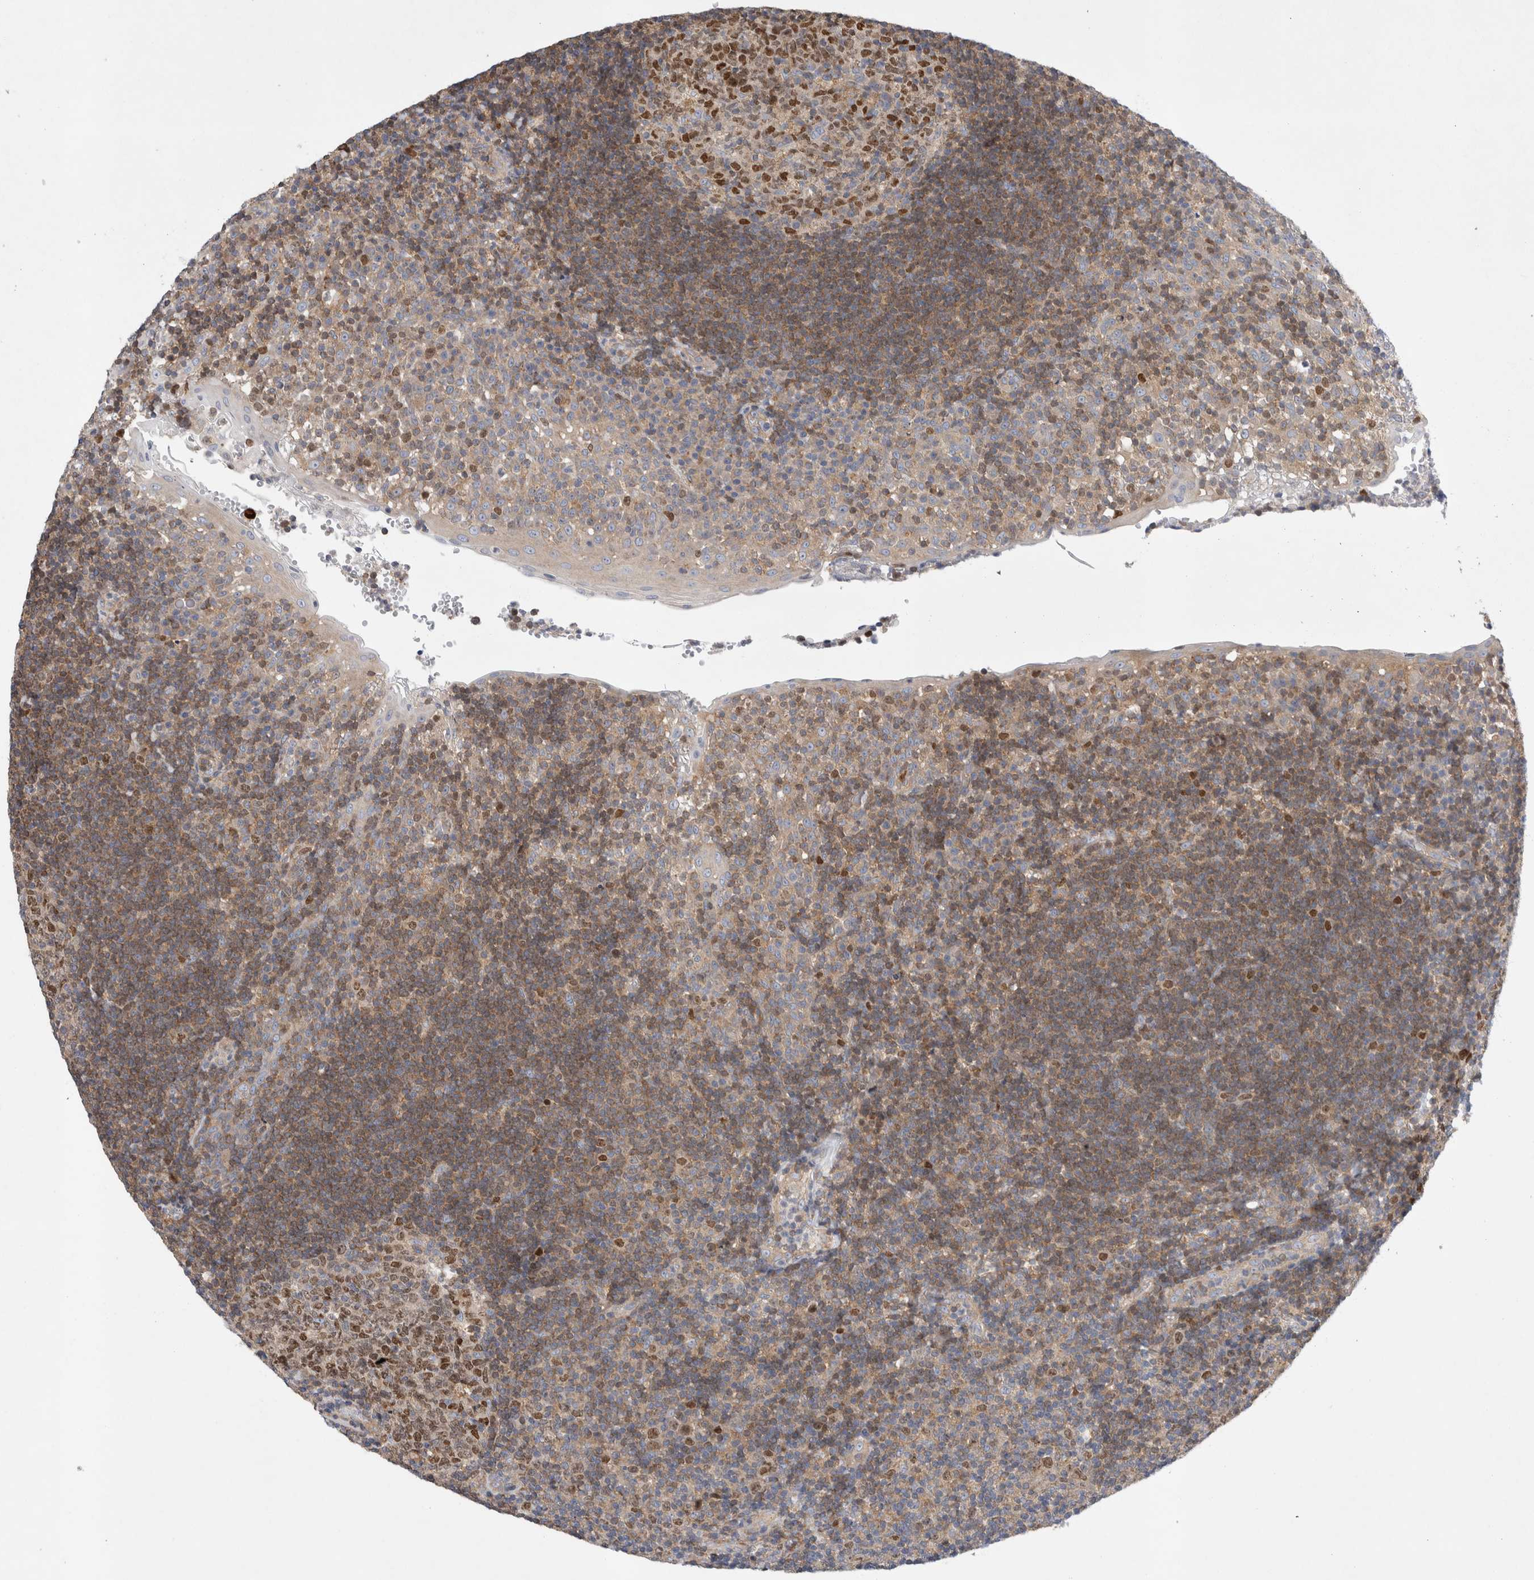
{"staining": {"intensity": "strong", "quantity": "25%-75%", "location": "cytoplasmic/membranous,nuclear"}, "tissue": "tonsil", "cell_type": "Germinal center cells", "image_type": "normal", "snomed": [{"axis": "morphology", "description": "Normal tissue, NOS"}, {"axis": "topography", "description": "Tonsil"}], "caption": "Brown immunohistochemical staining in benign tonsil shows strong cytoplasmic/membranous,nuclear positivity in about 25%-75% of germinal center cells. (DAB (3,3'-diaminobenzidine) IHC, brown staining for protein, blue staining for nuclei).", "gene": "CDCA7L", "patient": {"sex": "female", "age": 40}}